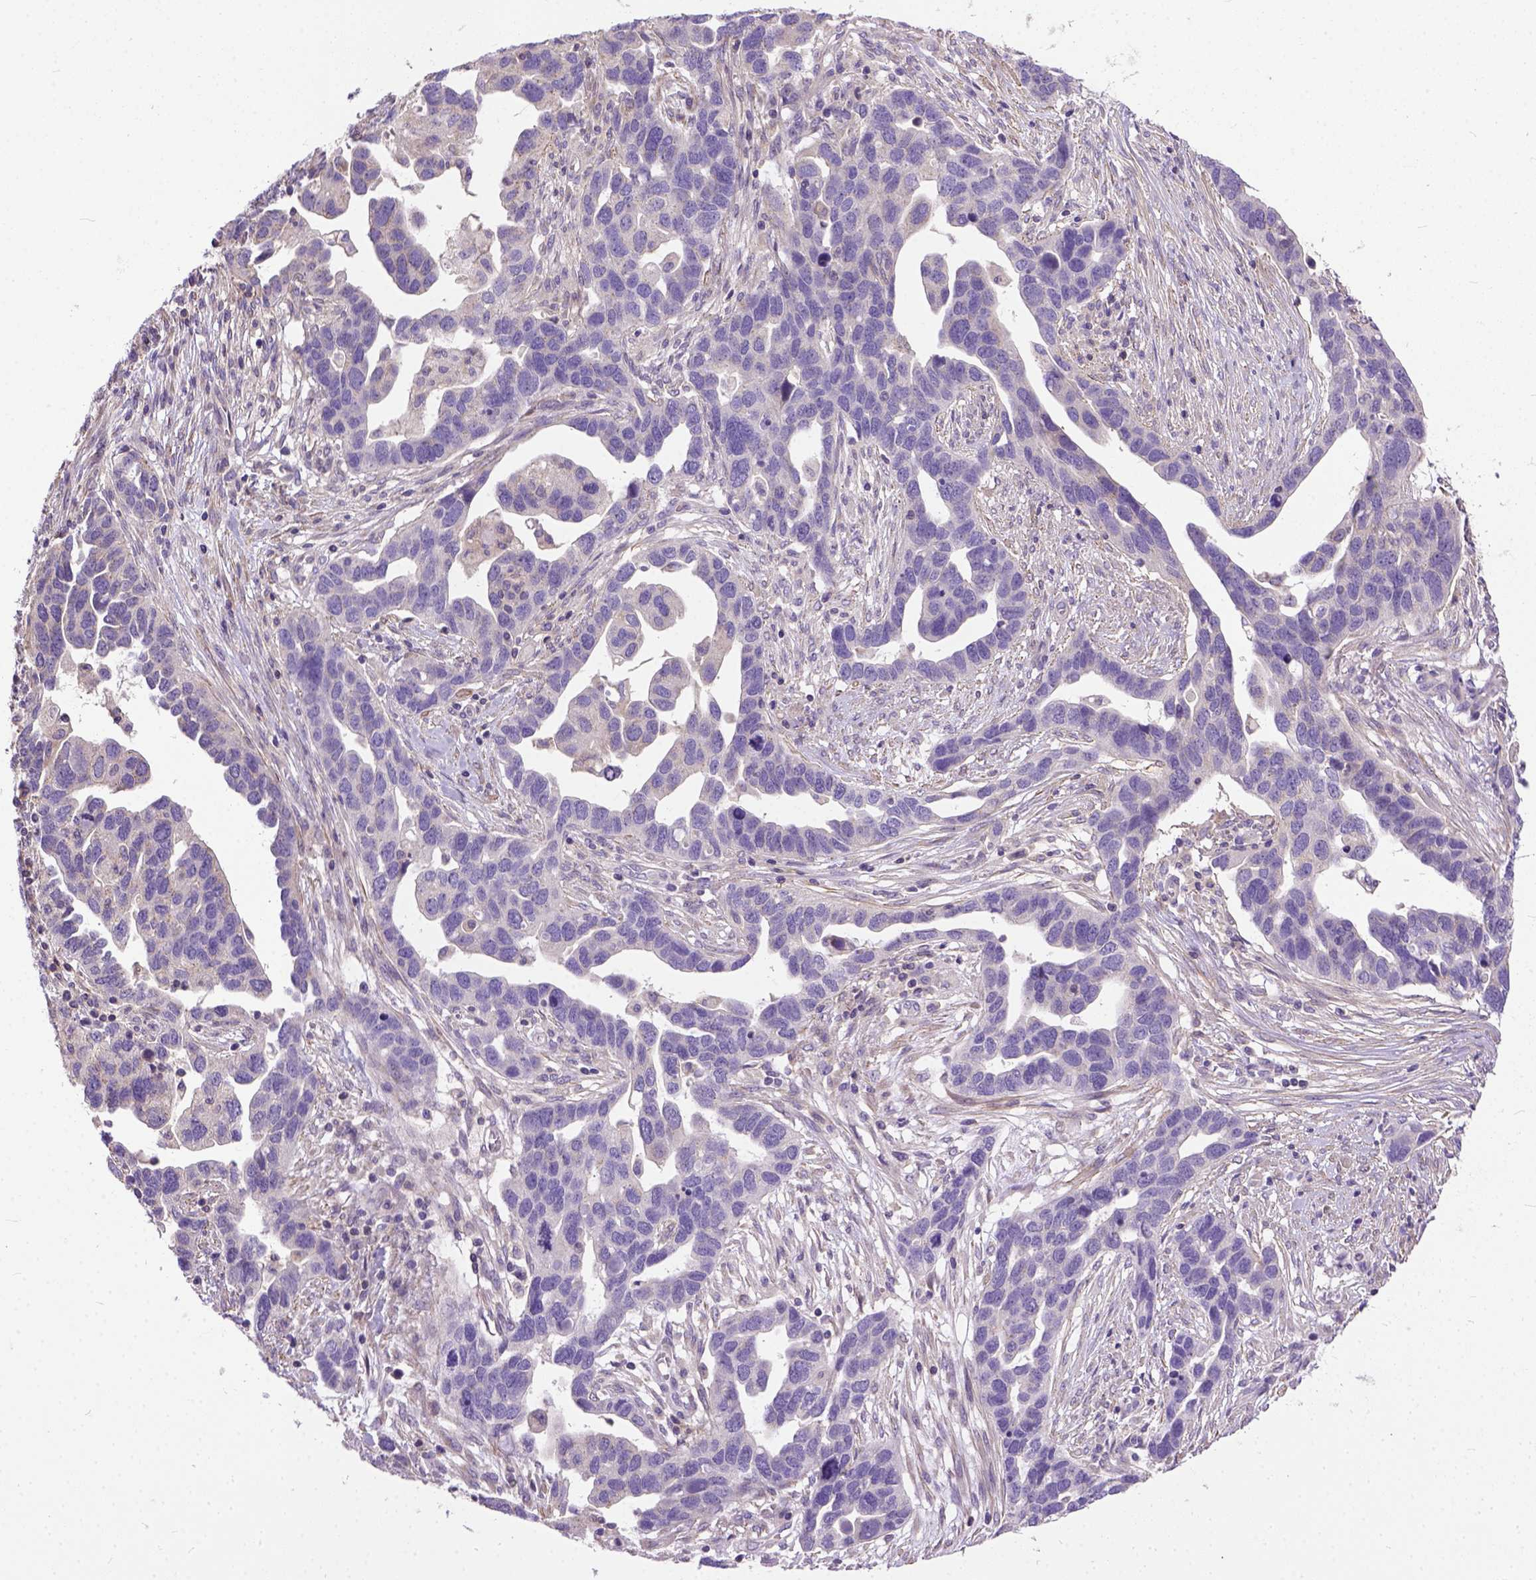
{"staining": {"intensity": "negative", "quantity": "none", "location": "none"}, "tissue": "ovarian cancer", "cell_type": "Tumor cells", "image_type": "cancer", "snomed": [{"axis": "morphology", "description": "Cystadenocarcinoma, serous, NOS"}, {"axis": "topography", "description": "Ovary"}], "caption": "Ovarian serous cystadenocarcinoma stained for a protein using immunohistochemistry (IHC) exhibits no expression tumor cells.", "gene": "BANF2", "patient": {"sex": "female", "age": 54}}